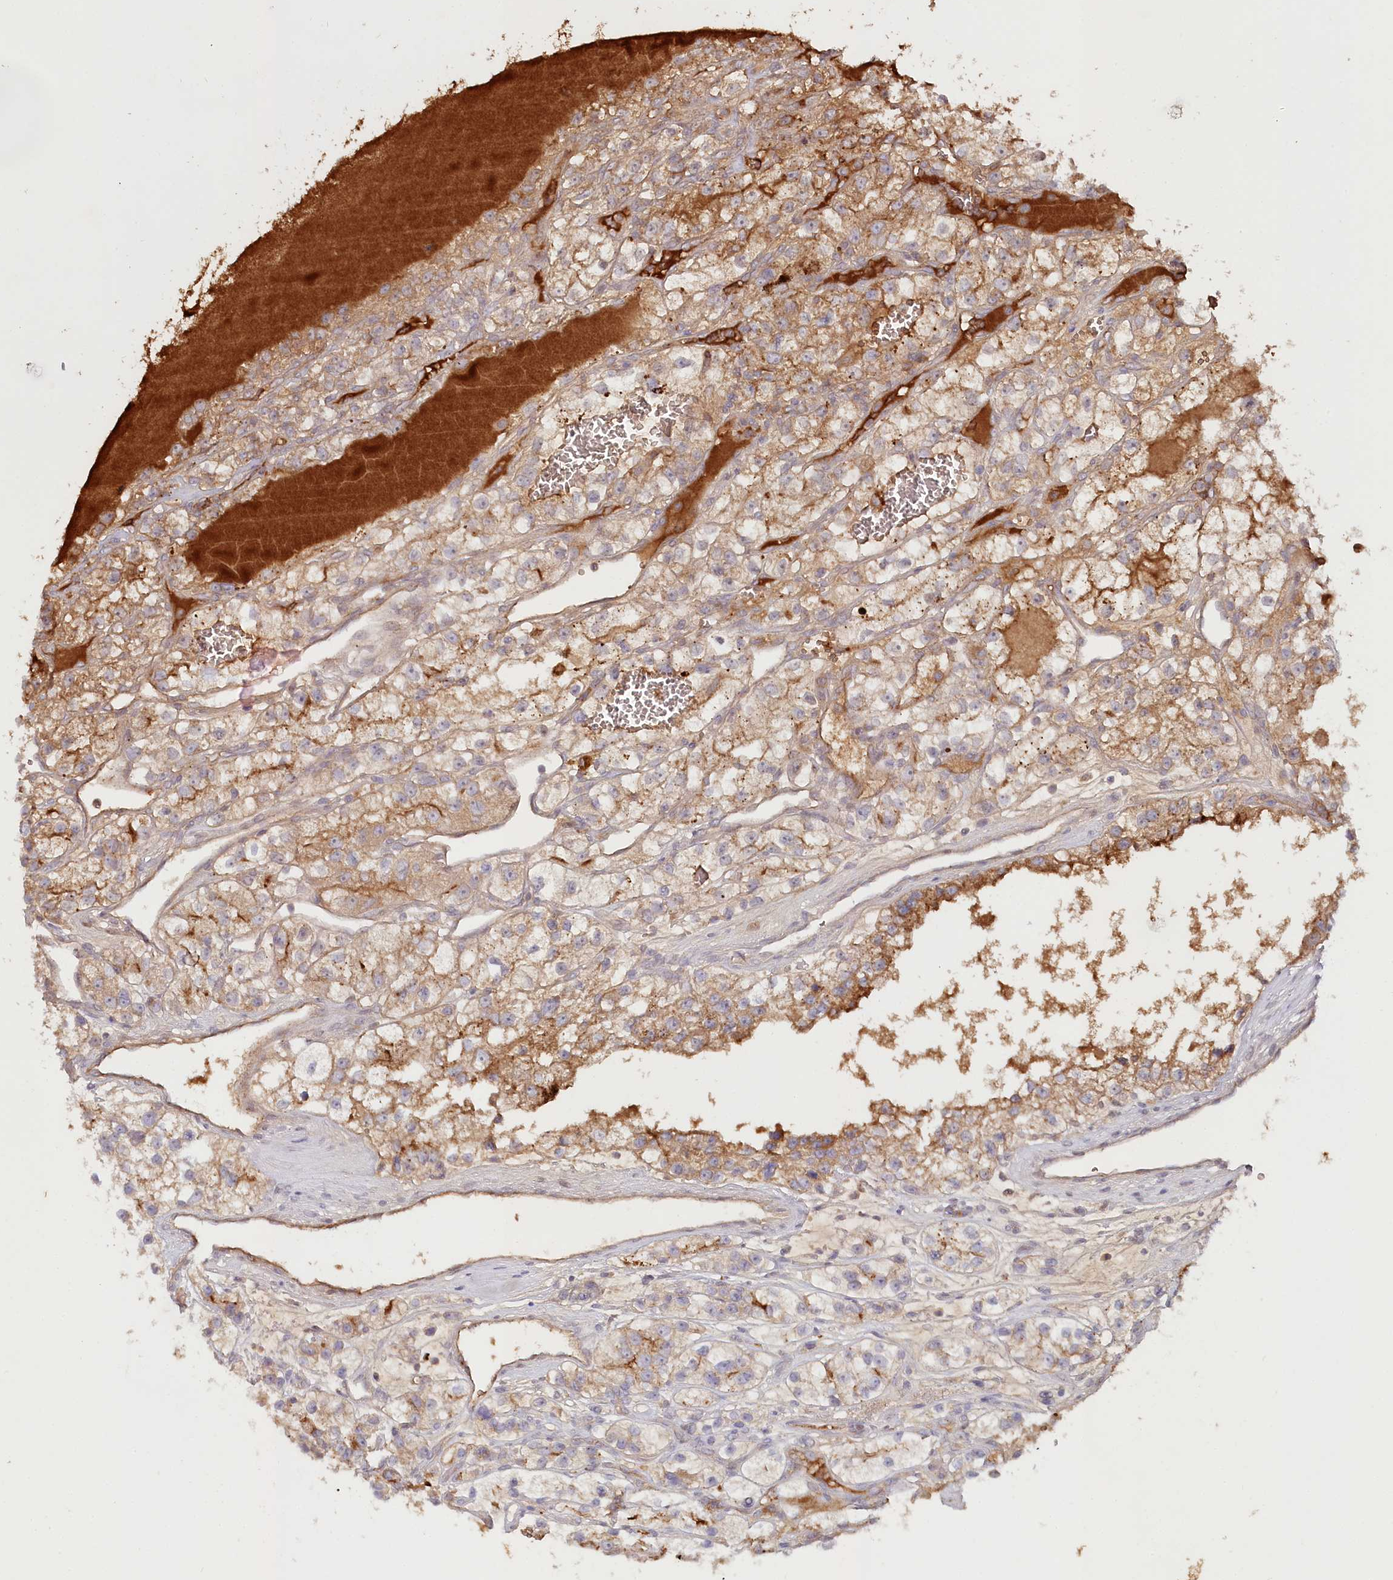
{"staining": {"intensity": "moderate", "quantity": "25%-75%", "location": "cytoplasmic/membranous"}, "tissue": "renal cancer", "cell_type": "Tumor cells", "image_type": "cancer", "snomed": [{"axis": "morphology", "description": "Adenocarcinoma, NOS"}, {"axis": "topography", "description": "Kidney"}], "caption": "Renal cancer stained for a protein reveals moderate cytoplasmic/membranous positivity in tumor cells.", "gene": "PSAPL1", "patient": {"sex": "female", "age": 57}}